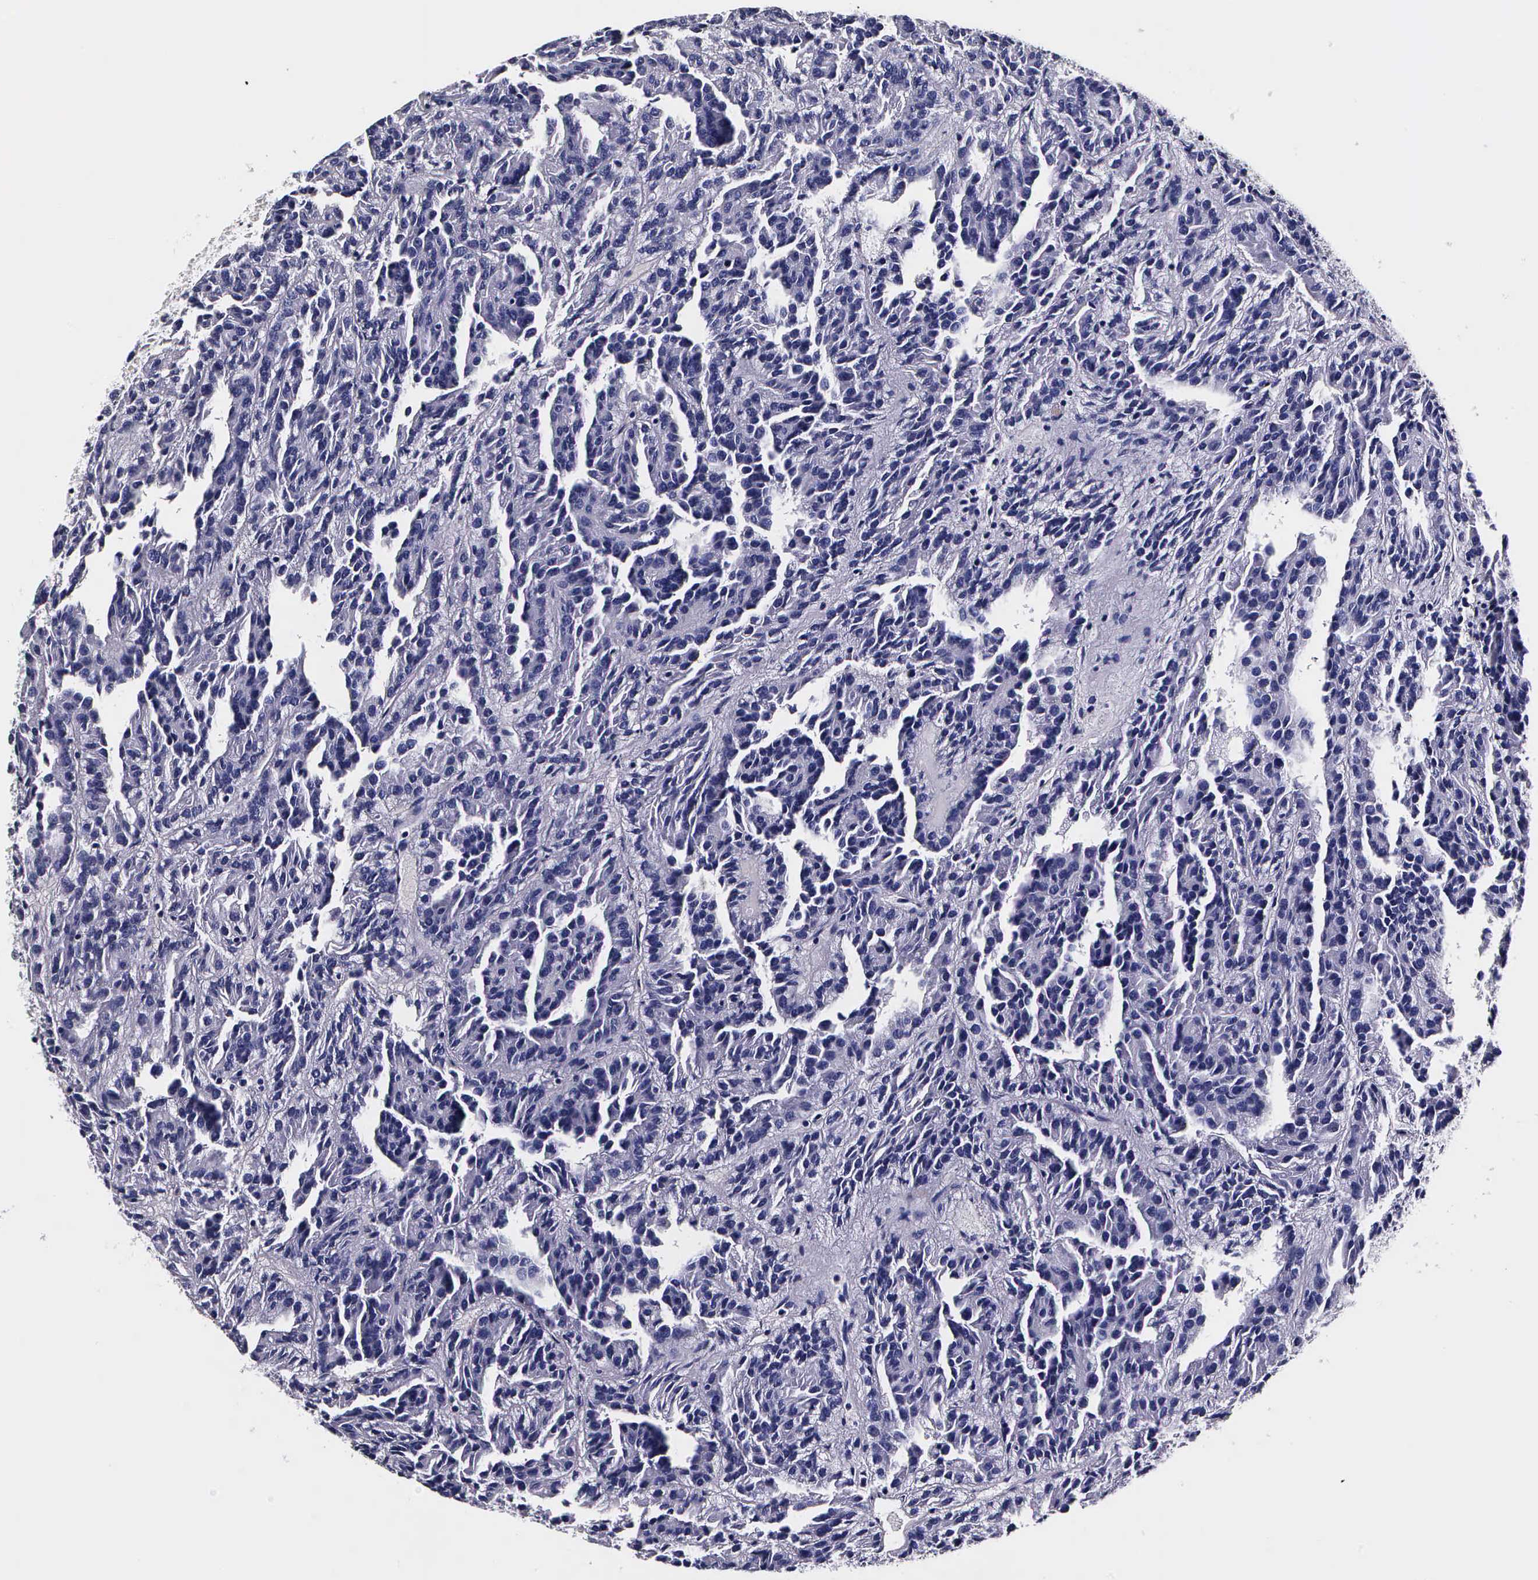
{"staining": {"intensity": "negative", "quantity": "none", "location": "none"}, "tissue": "renal cancer", "cell_type": "Tumor cells", "image_type": "cancer", "snomed": [{"axis": "morphology", "description": "Adenocarcinoma, NOS"}, {"axis": "topography", "description": "Kidney"}], "caption": "An image of renal cancer stained for a protein shows no brown staining in tumor cells.", "gene": "IAPP", "patient": {"sex": "male", "age": 46}}